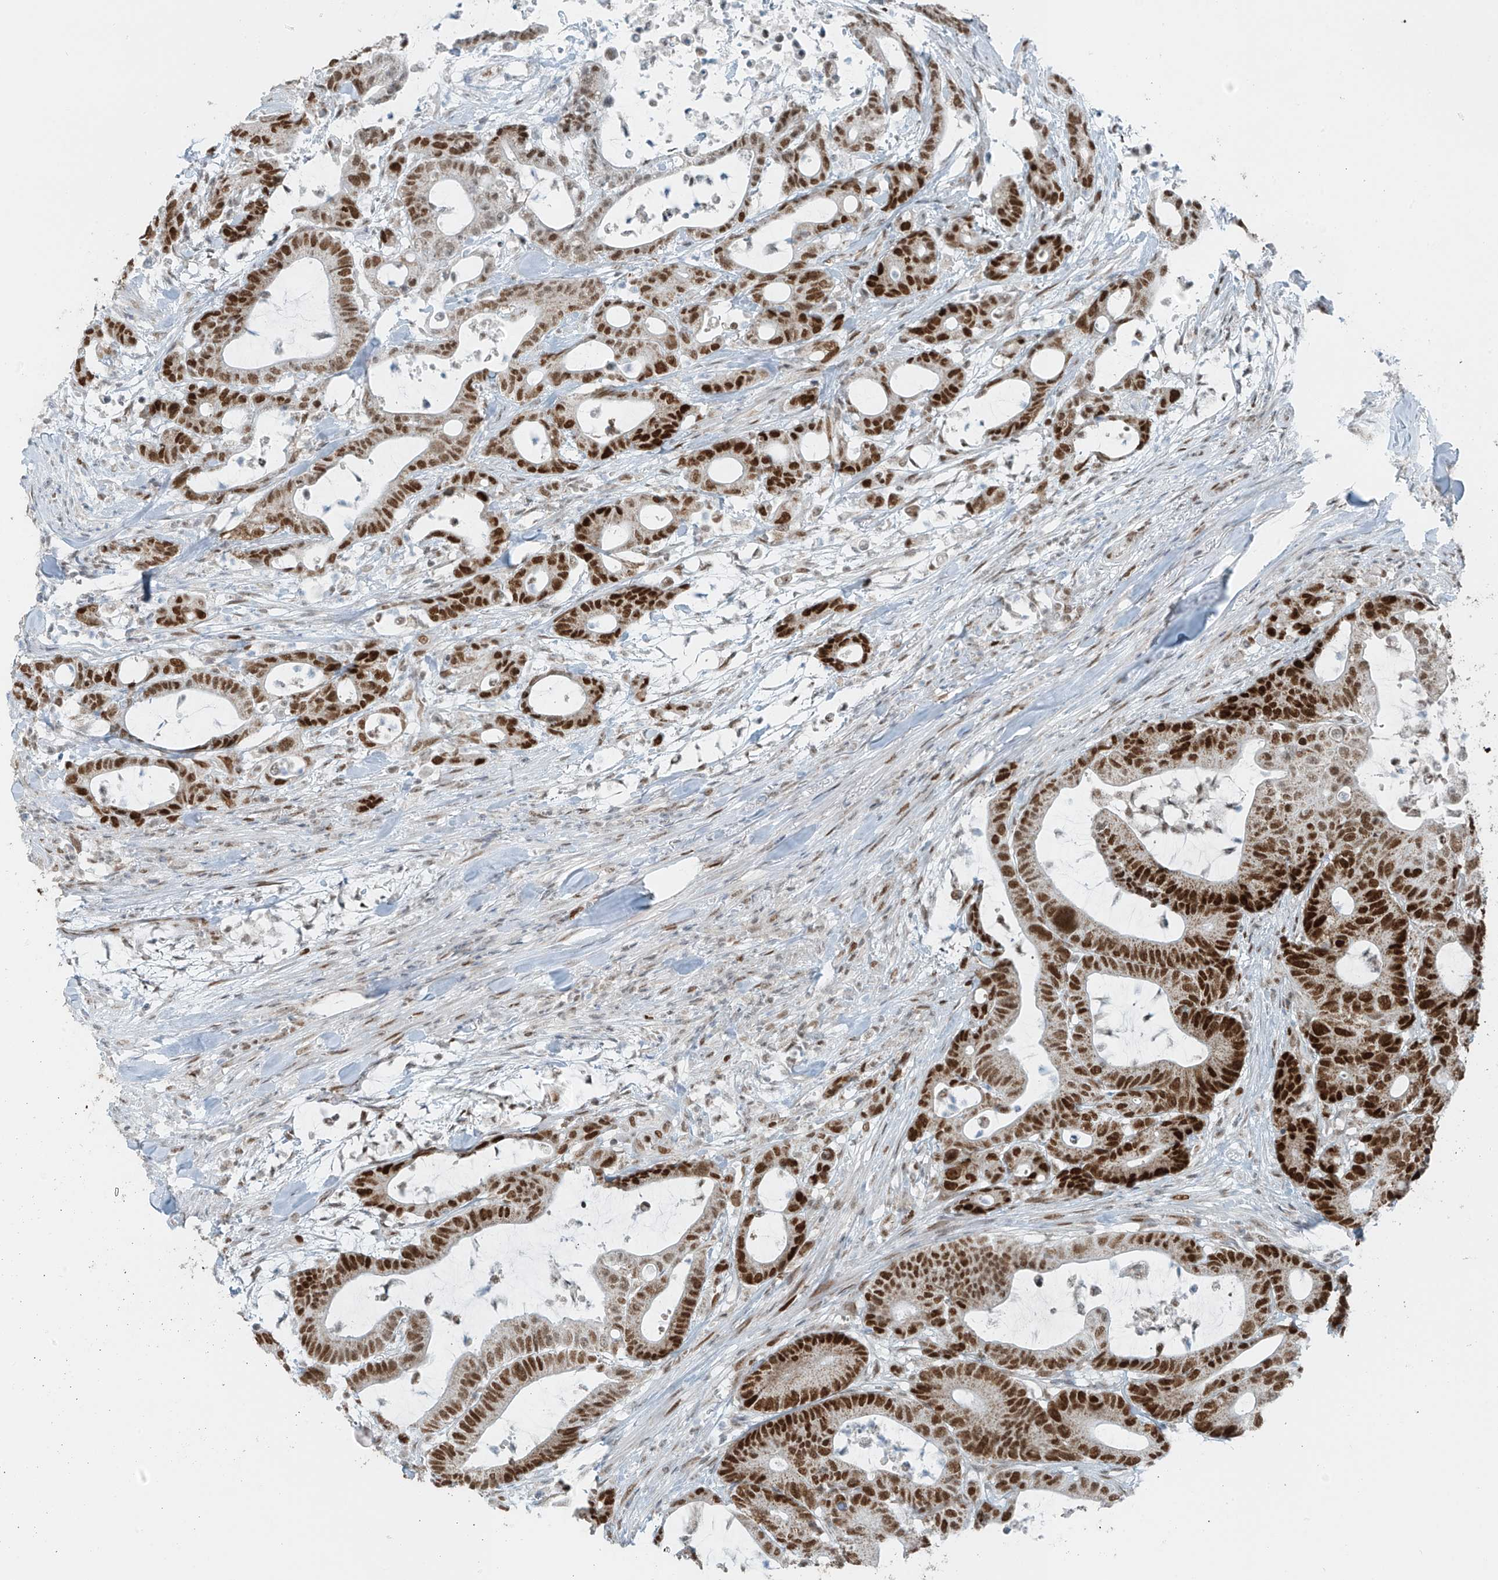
{"staining": {"intensity": "strong", "quantity": ">75%", "location": "nuclear"}, "tissue": "colorectal cancer", "cell_type": "Tumor cells", "image_type": "cancer", "snomed": [{"axis": "morphology", "description": "Adenocarcinoma, NOS"}, {"axis": "topography", "description": "Colon"}], "caption": "Protein analysis of adenocarcinoma (colorectal) tissue demonstrates strong nuclear positivity in approximately >75% of tumor cells.", "gene": "WRNIP1", "patient": {"sex": "female", "age": 84}}